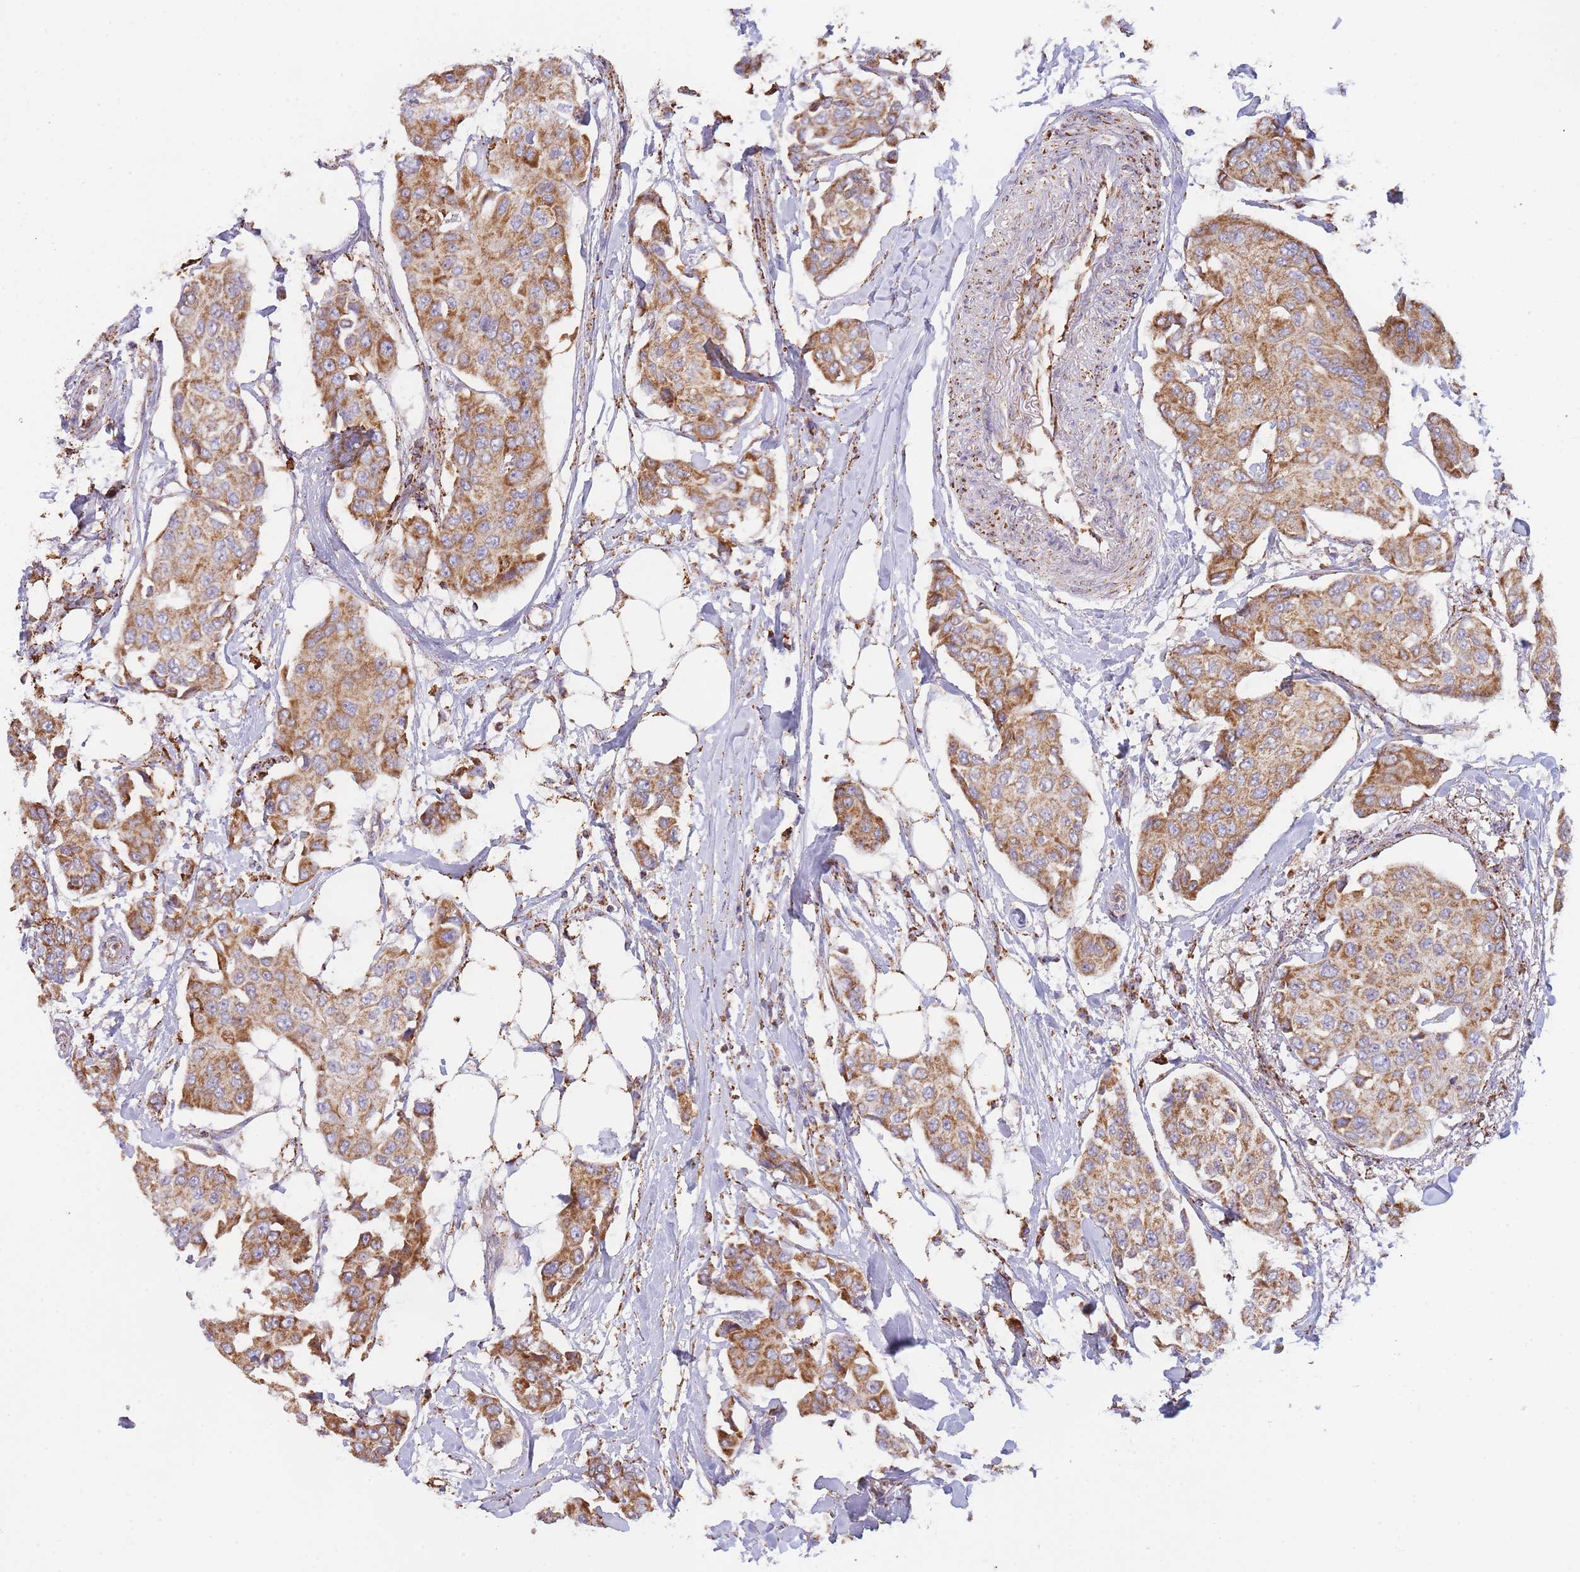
{"staining": {"intensity": "moderate", "quantity": ">75%", "location": "cytoplasmic/membranous"}, "tissue": "breast cancer", "cell_type": "Tumor cells", "image_type": "cancer", "snomed": [{"axis": "morphology", "description": "Duct carcinoma"}, {"axis": "topography", "description": "Breast"}], "caption": "High-power microscopy captured an immunohistochemistry histopathology image of breast cancer, revealing moderate cytoplasmic/membranous staining in approximately >75% of tumor cells. (DAB (3,3'-diaminobenzidine) IHC, brown staining for protein, blue staining for nuclei).", "gene": "MRPL17", "patient": {"sex": "female", "age": 80}}